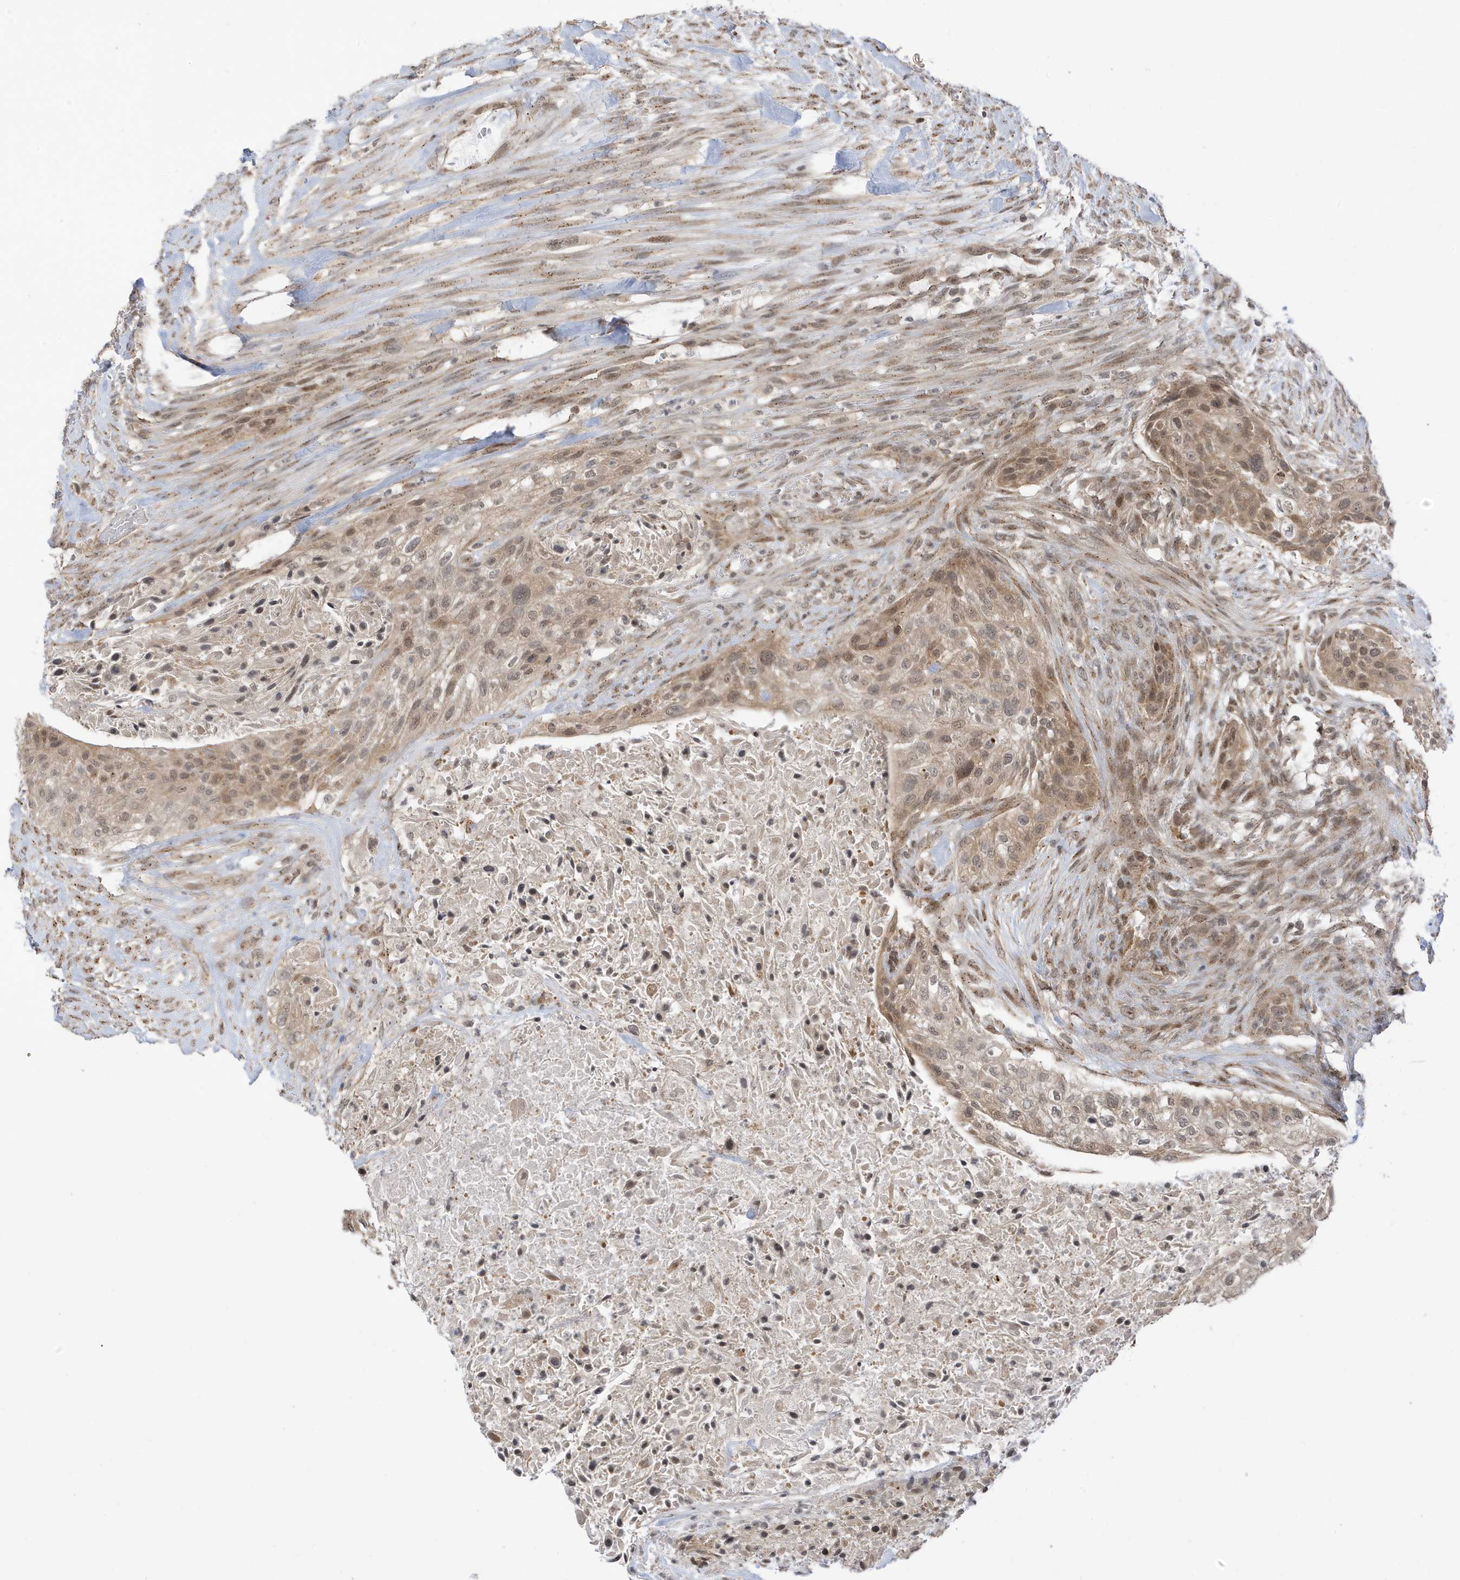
{"staining": {"intensity": "weak", "quantity": ">75%", "location": "cytoplasmic/membranous,nuclear"}, "tissue": "urothelial cancer", "cell_type": "Tumor cells", "image_type": "cancer", "snomed": [{"axis": "morphology", "description": "Urothelial carcinoma, High grade"}, {"axis": "topography", "description": "Urinary bladder"}], "caption": "Urothelial carcinoma (high-grade) stained for a protein reveals weak cytoplasmic/membranous and nuclear positivity in tumor cells.", "gene": "TAB3", "patient": {"sex": "male", "age": 35}}